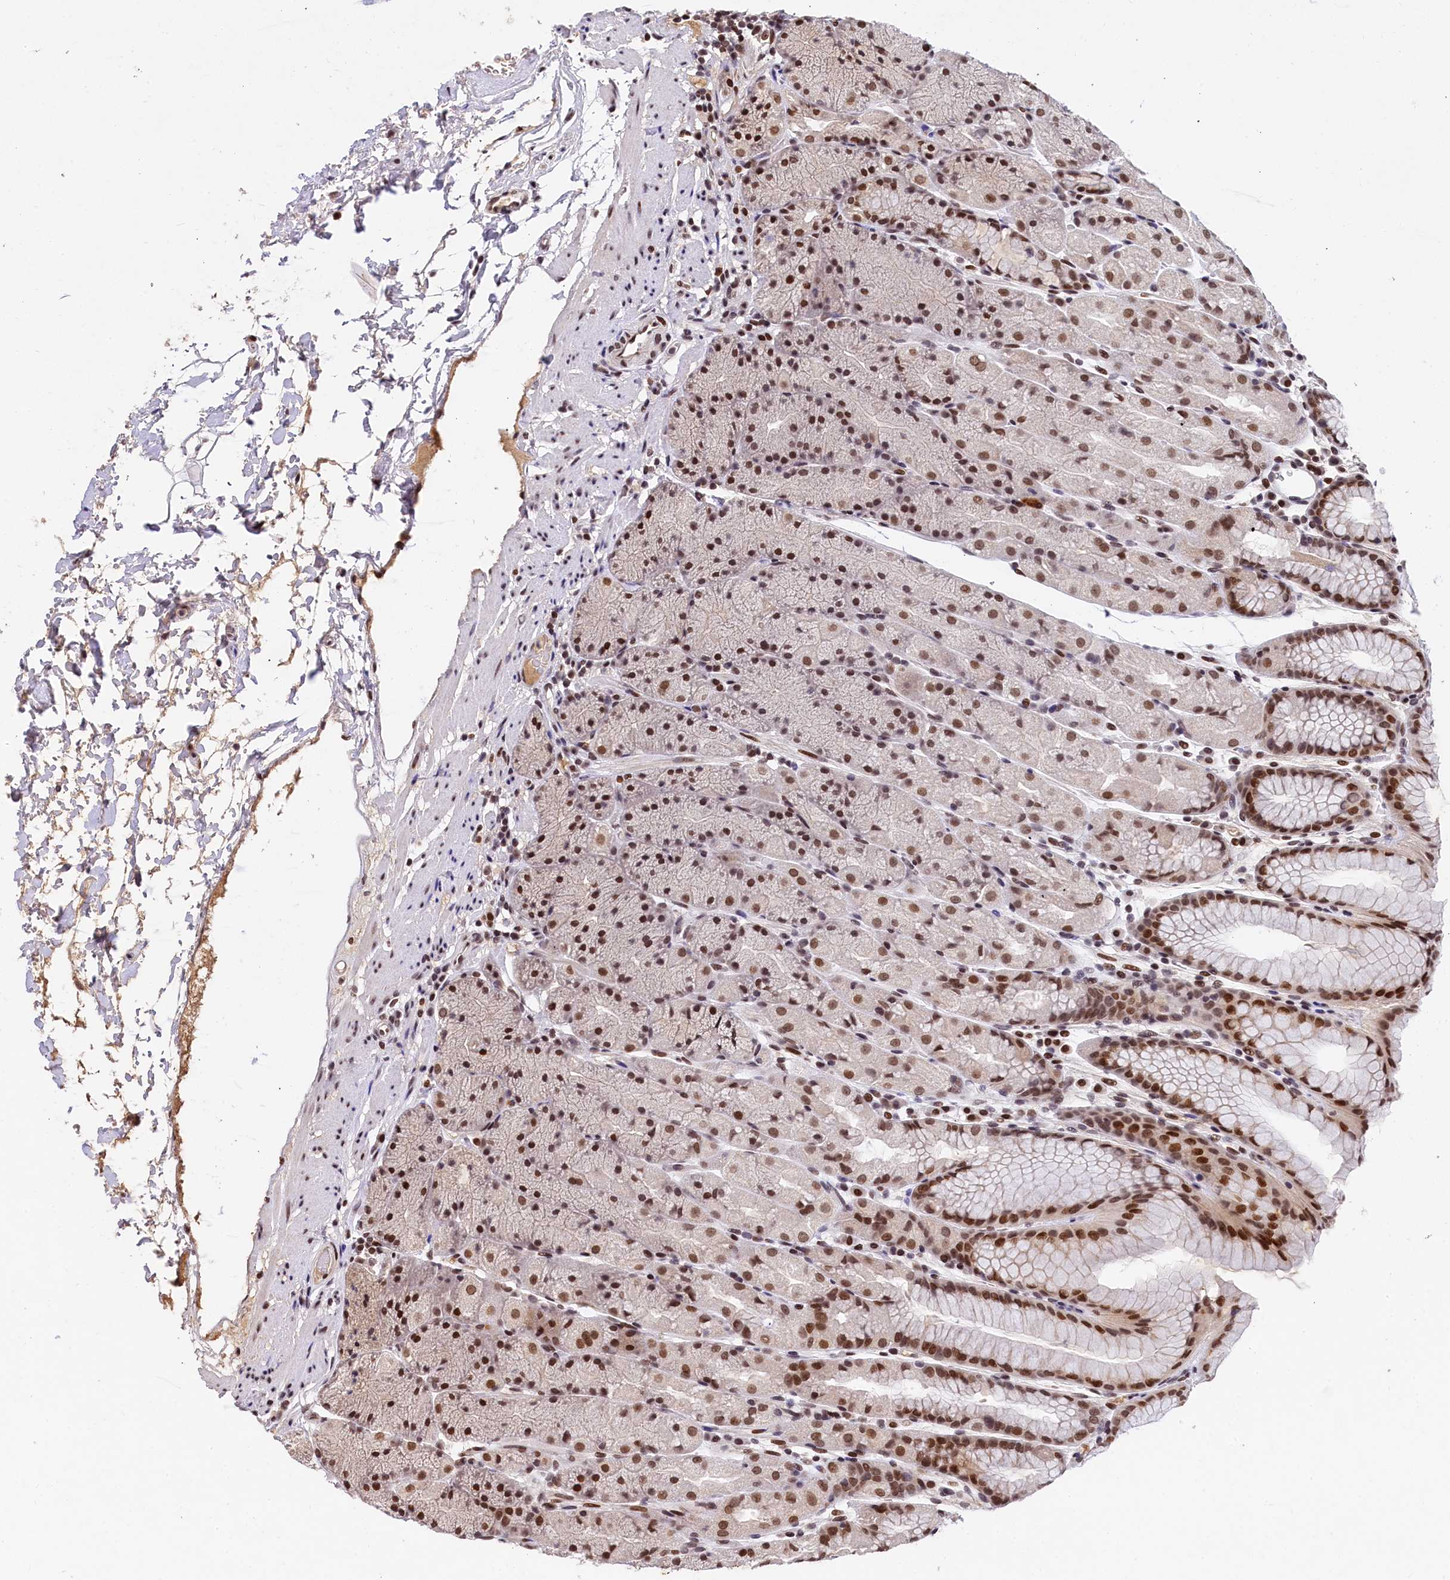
{"staining": {"intensity": "moderate", "quantity": ">75%", "location": "nuclear"}, "tissue": "stomach", "cell_type": "Glandular cells", "image_type": "normal", "snomed": [{"axis": "morphology", "description": "Normal tissue, NOS"}, {"axis": "topography", "description": "Stomach, upper"}, {"axis": "topography", "description": "Stomach, lower"}], "caption": "Immunohistochemistry (DAB) staining of benign stomach reveals moderate nuclear protein expression in approximately >75% of glandular cells. Immunohistochemistry (ihc) stains the protein of interest in brown and the nuclei are stained blue.", "gene": "FAM217B", "patient": {"sex": "male", "age": 67}}